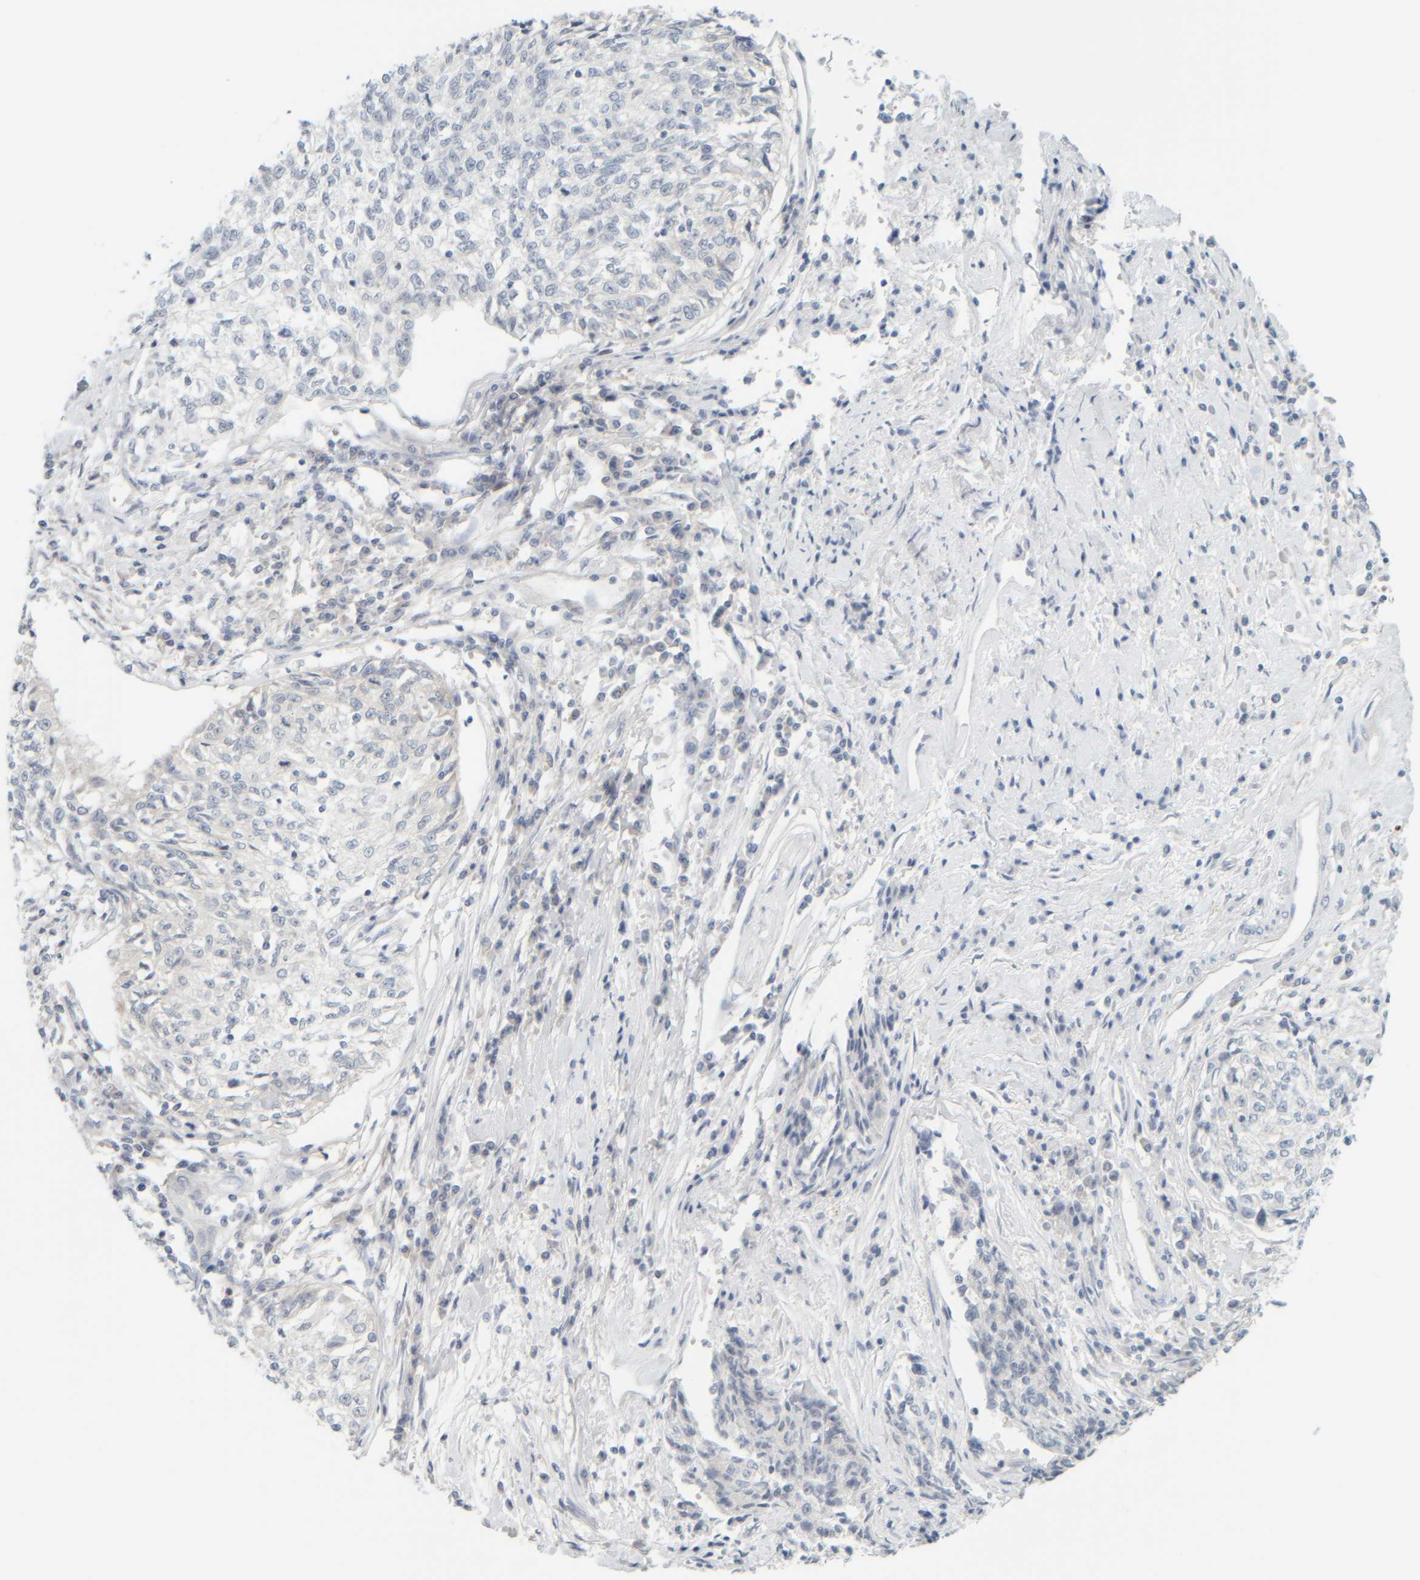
{"staining": {"intensity": "negative", "quantity": "none", "location": "none"}, "tissue": "cervical cancer", "cell_type": "Tumor cells", "image_type": "cancer", "snomed": [{"axis": "morphology", "description": "Squamous cell carcinoma, NOS"}, {"axis": "topography", "description": "Cervix"}], "caption": "The immunohistochemistry micrograph has no significant expression in tumor cells of cervical cancer tissue.", "gene": "PTGES3L-AARSD1", "patient": {"sex": "female", "age": 57}}